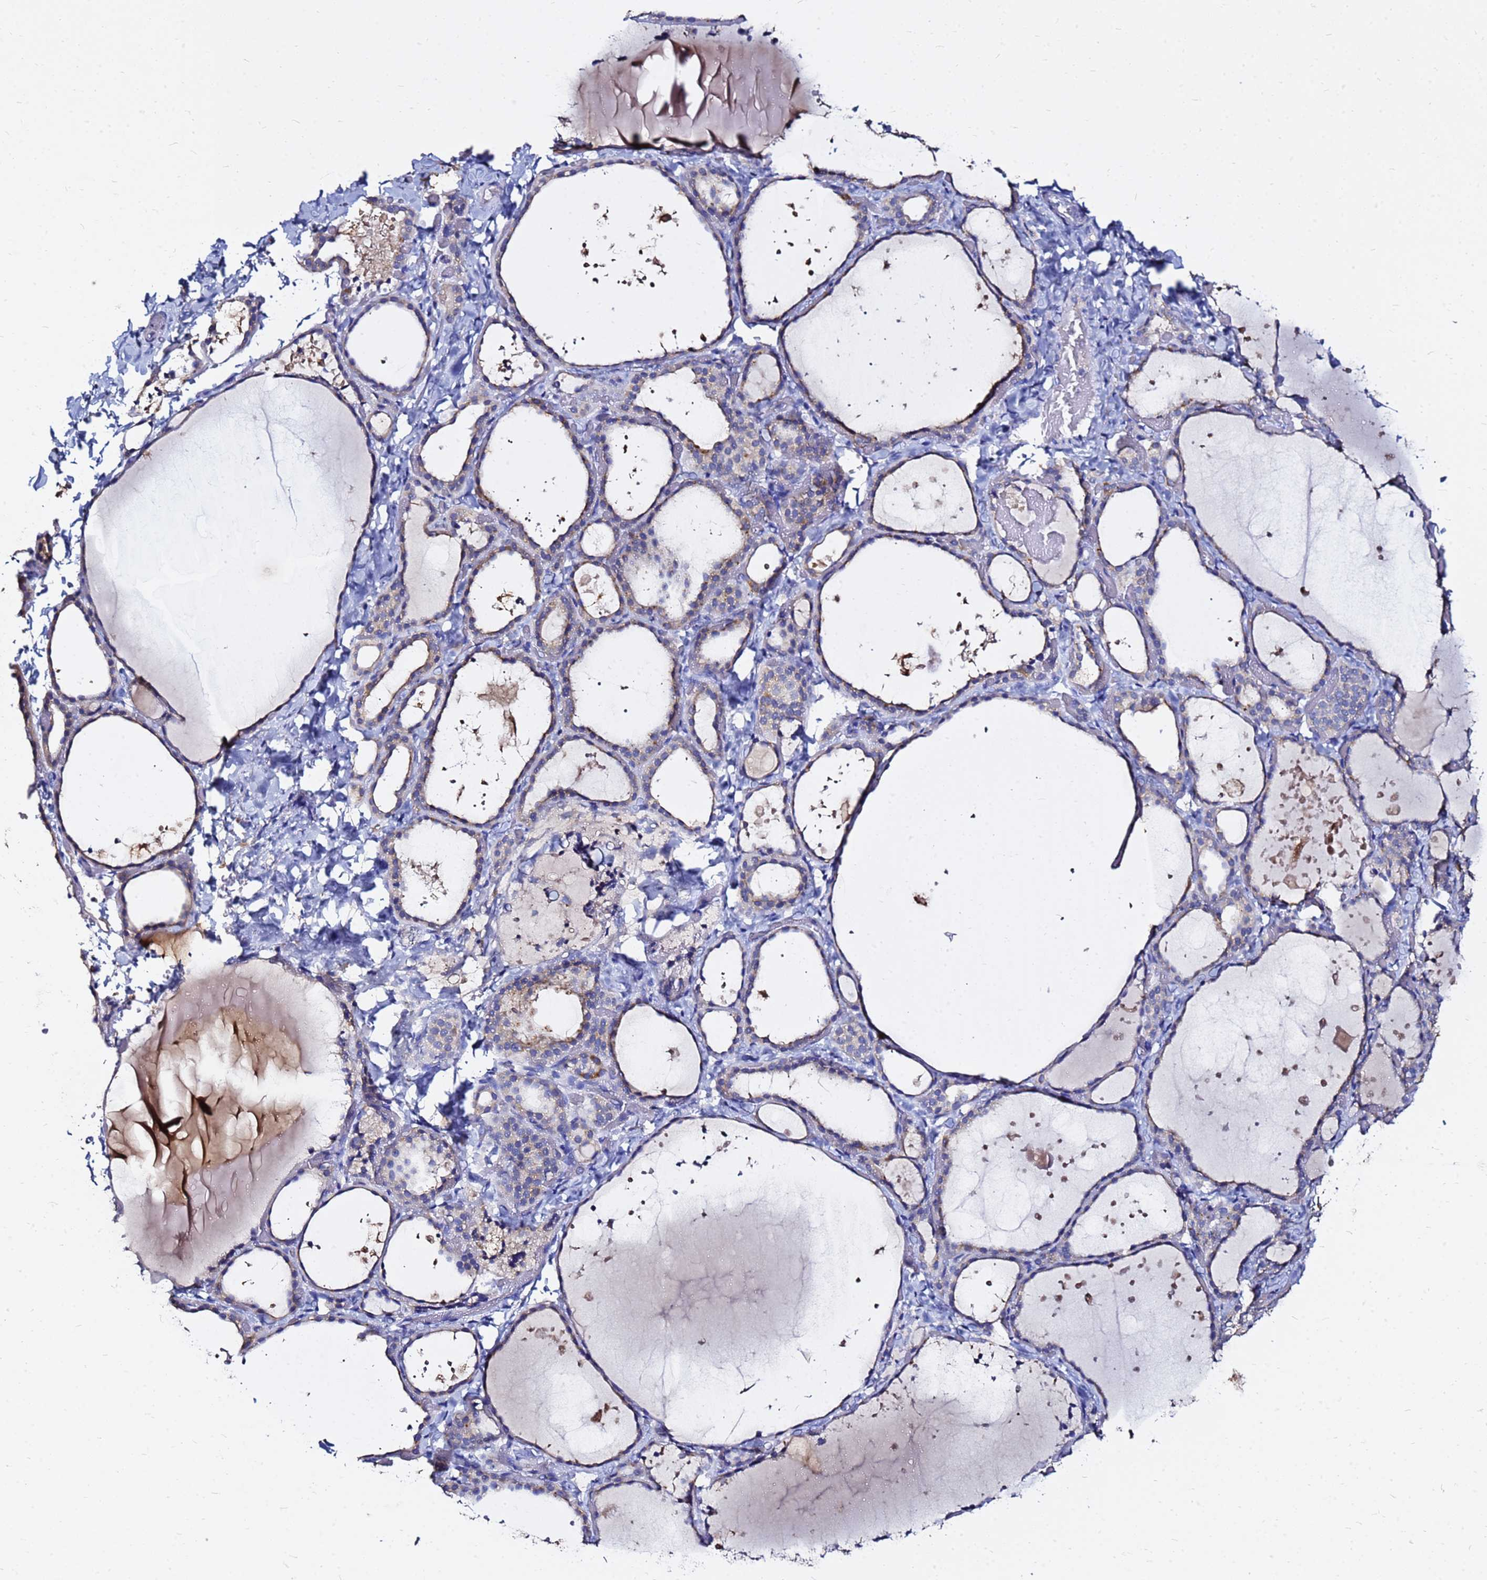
{"staining": {"intensity": "weak", "quantity": "<25%", "location": "cytoplasmic/membranous"}, "tissue": "thyroid gland", "cell_type": "Glandular cells", "image_type": "normal", "snomed": [{"axis": "morphology", "description": "Normal tissue, NOS"}, {"axis": "topography", "description": "Thyroid gland"}], "caption": "The immunohistochemistry (IHC) photomicrograph has no significant staining in glandular cells of thyroid gland.", "gene": "FAM183A", "patient": {"sex": "female", "age": 44}}